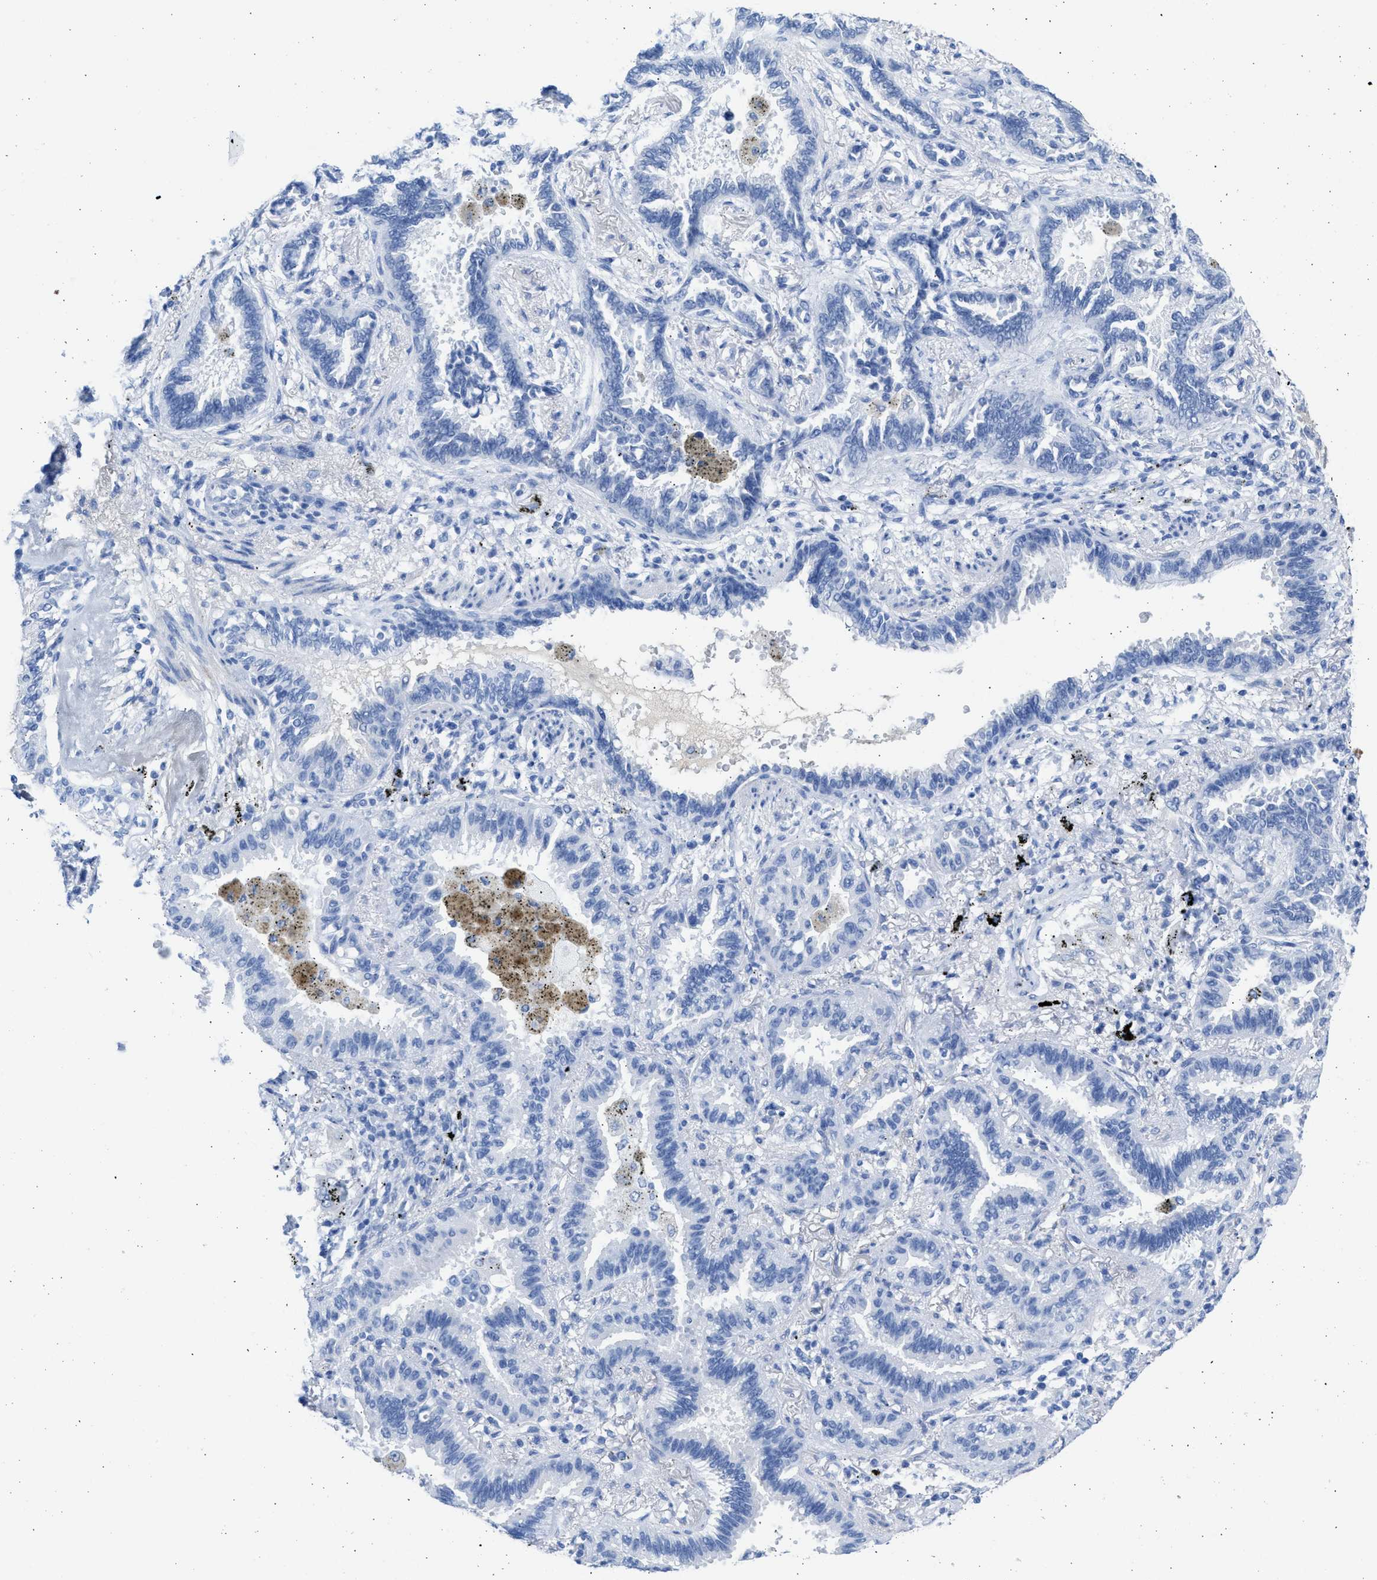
{"staining": {"intensity": "negative", "quantity": "none", "location": "none"}, "tissue": "lung cancer", "cell_type": "Tumor cells", "image_type": "cancer", "snomed": [{"axis": "morphology", "description": "Normal tissue, NOS"}, {"axis": "morphology", "description": "Adenocarcinoma, NOS"}, {"axis": "topography", "description": "Lung"}], "caption": "Tumor cells are negative for protein expression in human lung cancer.", "gene": "SPATA3", "patient": {"sex": "male", "age": 59}}